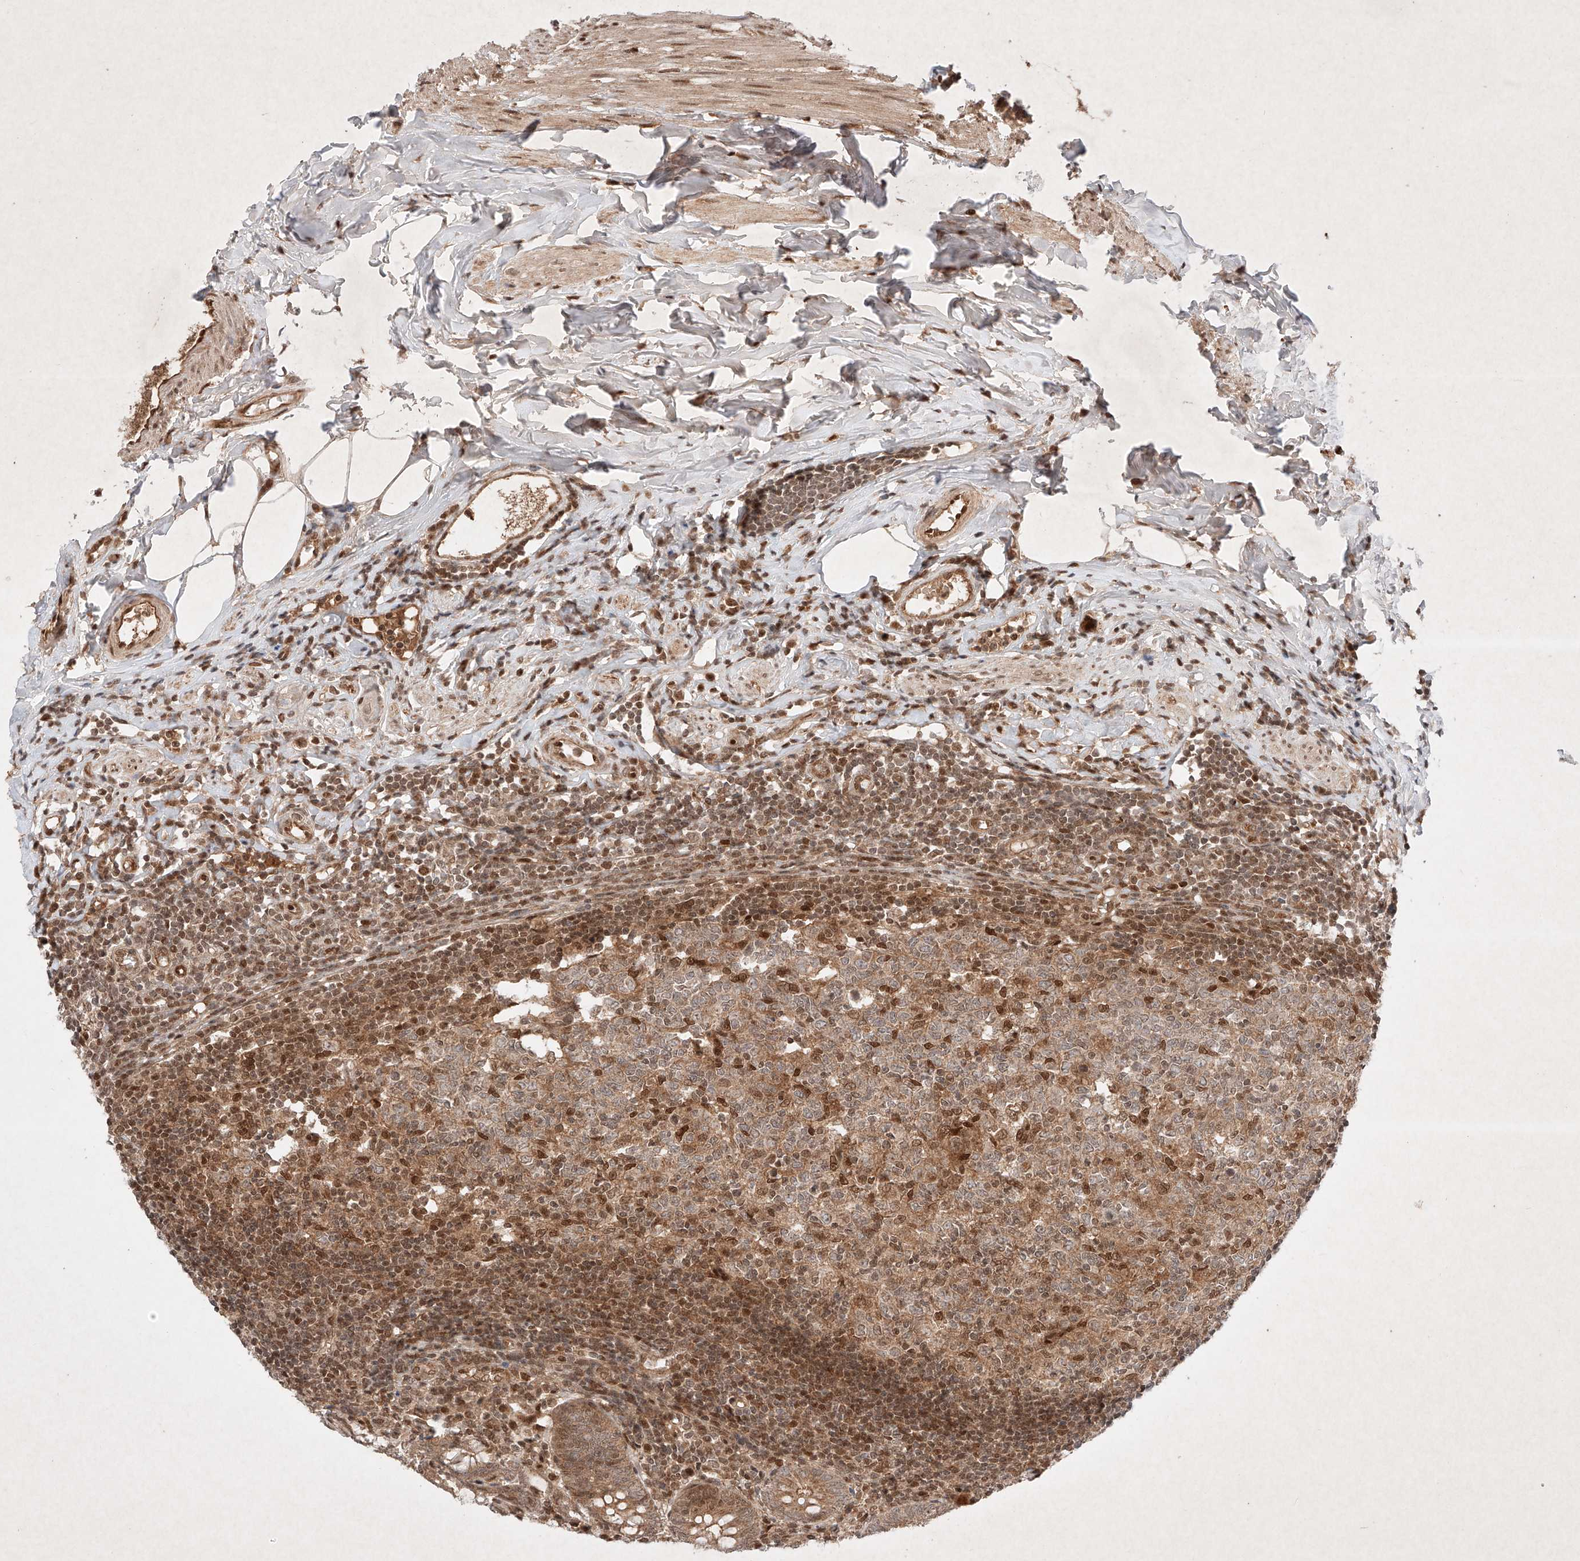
{"staining": {"intensity": "strong", "quantity": "25%-75%", "location": "cytoplasmic/membranous"}, "tissue": "appendix", "cell_type": "Glandular cells", "image_type": "normal", "snomed": [{"axis": "morphology", "description": "Normal tissue, NOS"}, {"axis": "topography", "description": "Appendix"}], "caption": "Glandular cells display high levels of strong cytoplasmic/membranous positivity in approximately 25%-75% of cells in normal appendix.", "gene": "RNF31", "patient": {"sex": "female", "age": 54}}